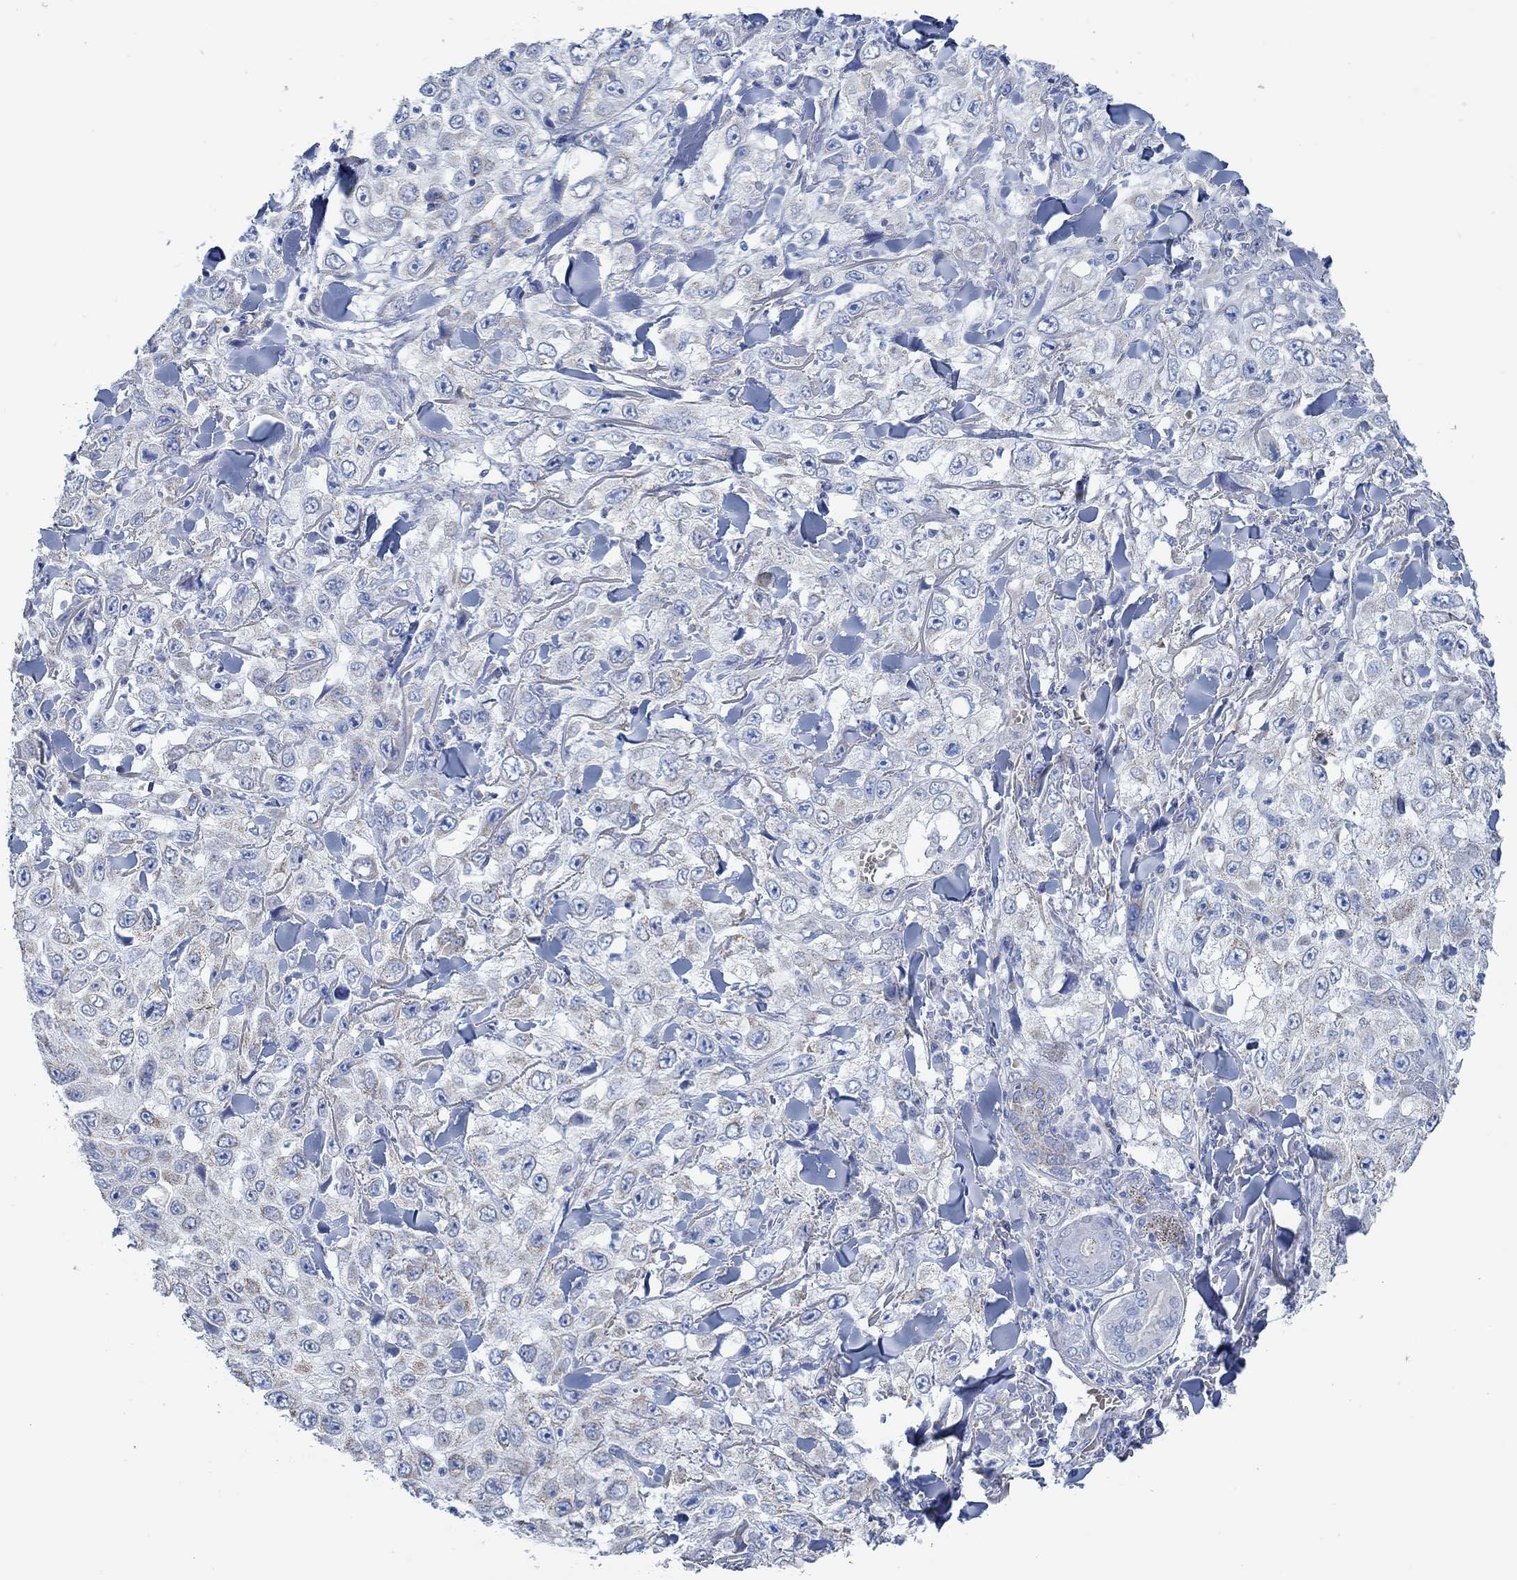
{"staining": {"intensity": "moderate", "quantity": "<25%", "location": "cytoplasmic/membranous"}, "tissue": "skin cancer", "cell_type": "Tumor cells", "image_type": "cancer", "snomed": [{"axis": "morphology", "description": "Squamous cell carcinoma, NOS"}, {"axis": "topography", "description": "Skin"}], "caption": "Tumor cells reveal low levels of moderate cytoplasmic/membranous positivity in about <25% of cells in human skin squamous cell carcinoma.", "gene": "GLOD5", "patient": {"sex": "male", "age": 82}}